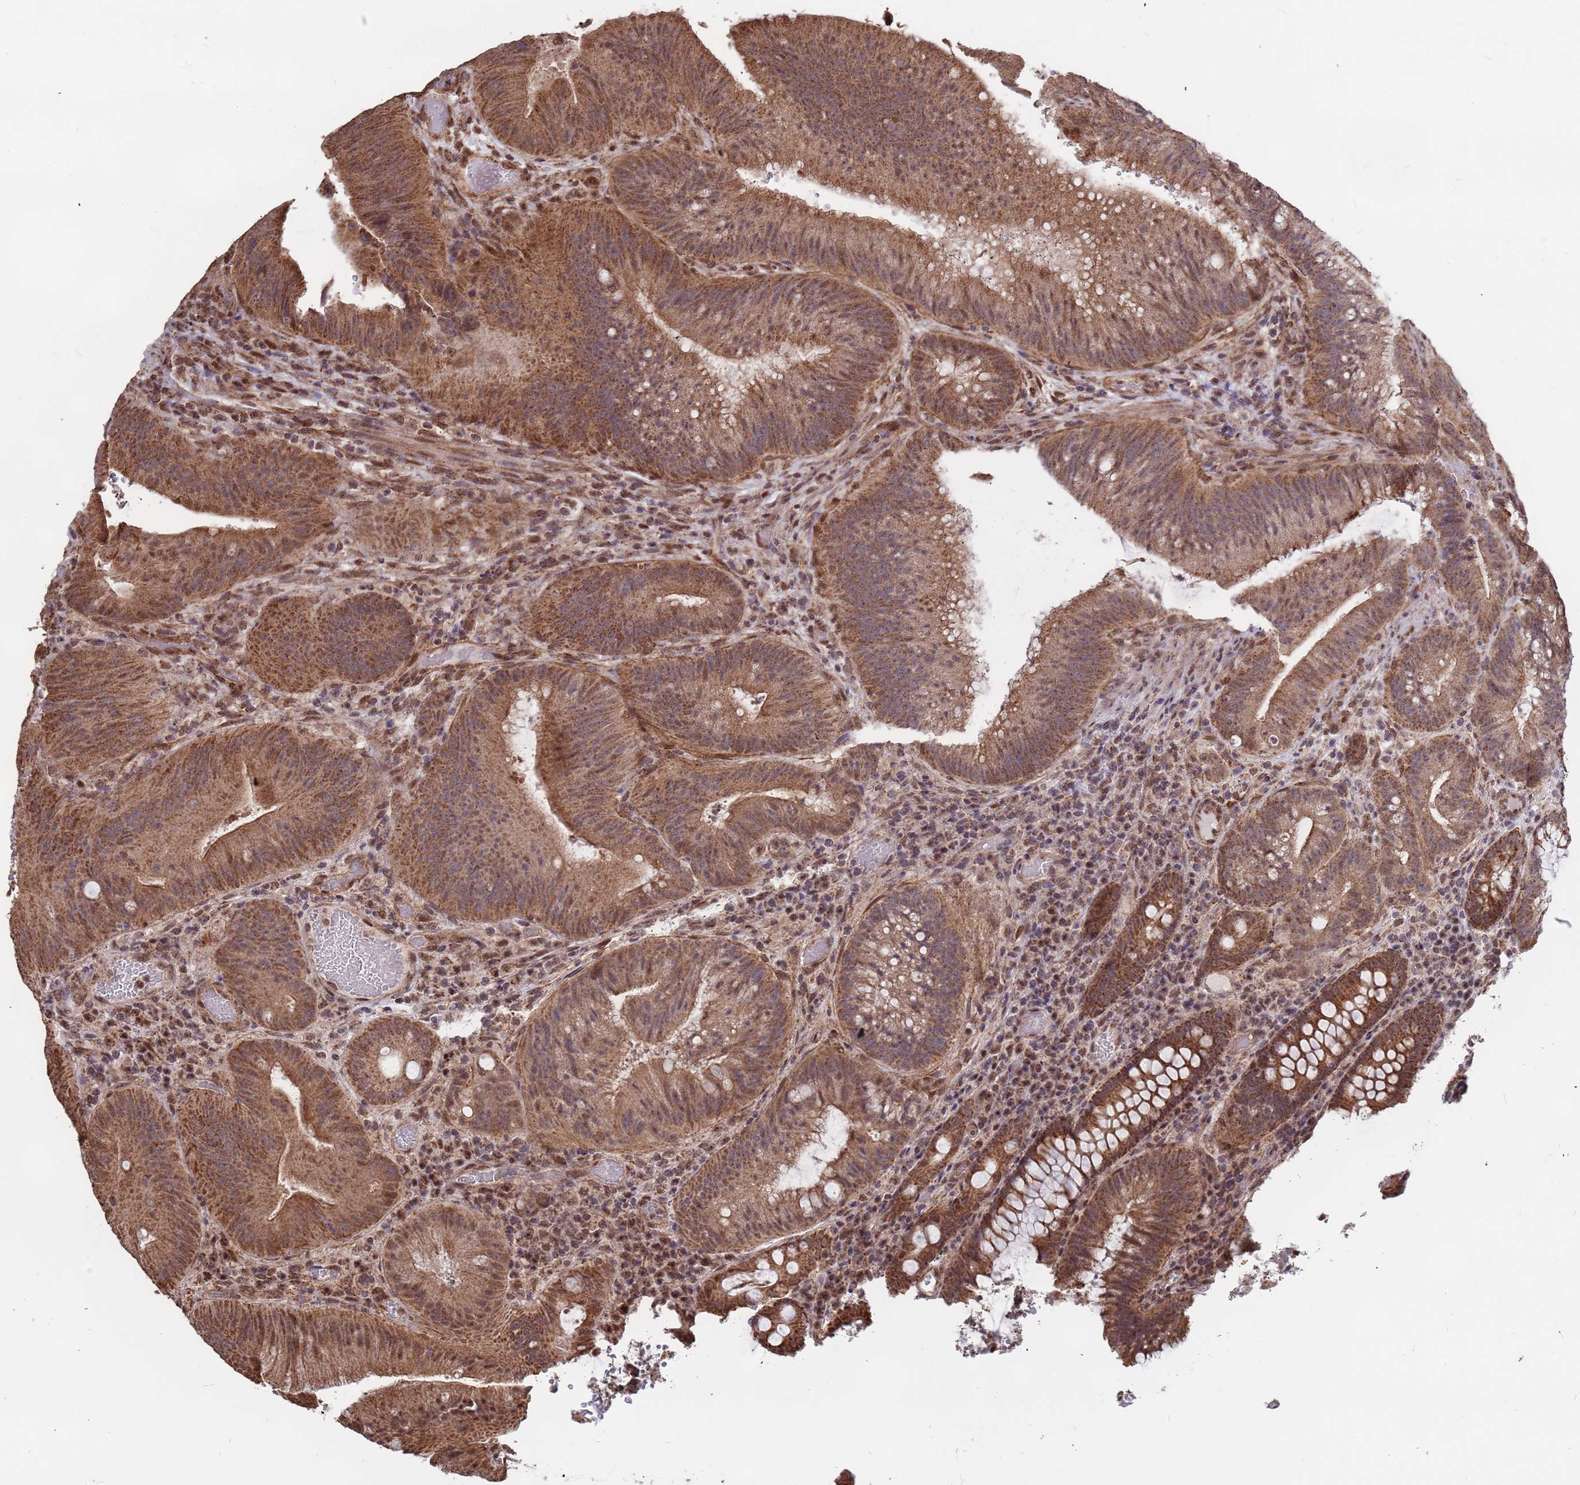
{"staining": {"intensity": "moderate", "quantity": ">75%", "location": "cytoplasmic/membranous"}, "tissue": "colorectal cancer", "cell_type": "Tumor cells", "image_type": "cancer", "snomed": [{"axis": "morphology", "description": "Adenocarcinoma, NOS"}, {"axis": "topography", "description": "Colon"}], "caption": "A brown stain highlights moderate cytoplasmic/membranous expression of a protein in human colorectal adenocarcinoma tumor cells.", "gene": "DENND2B", "patient": {"sex": "female", "age": 43}}